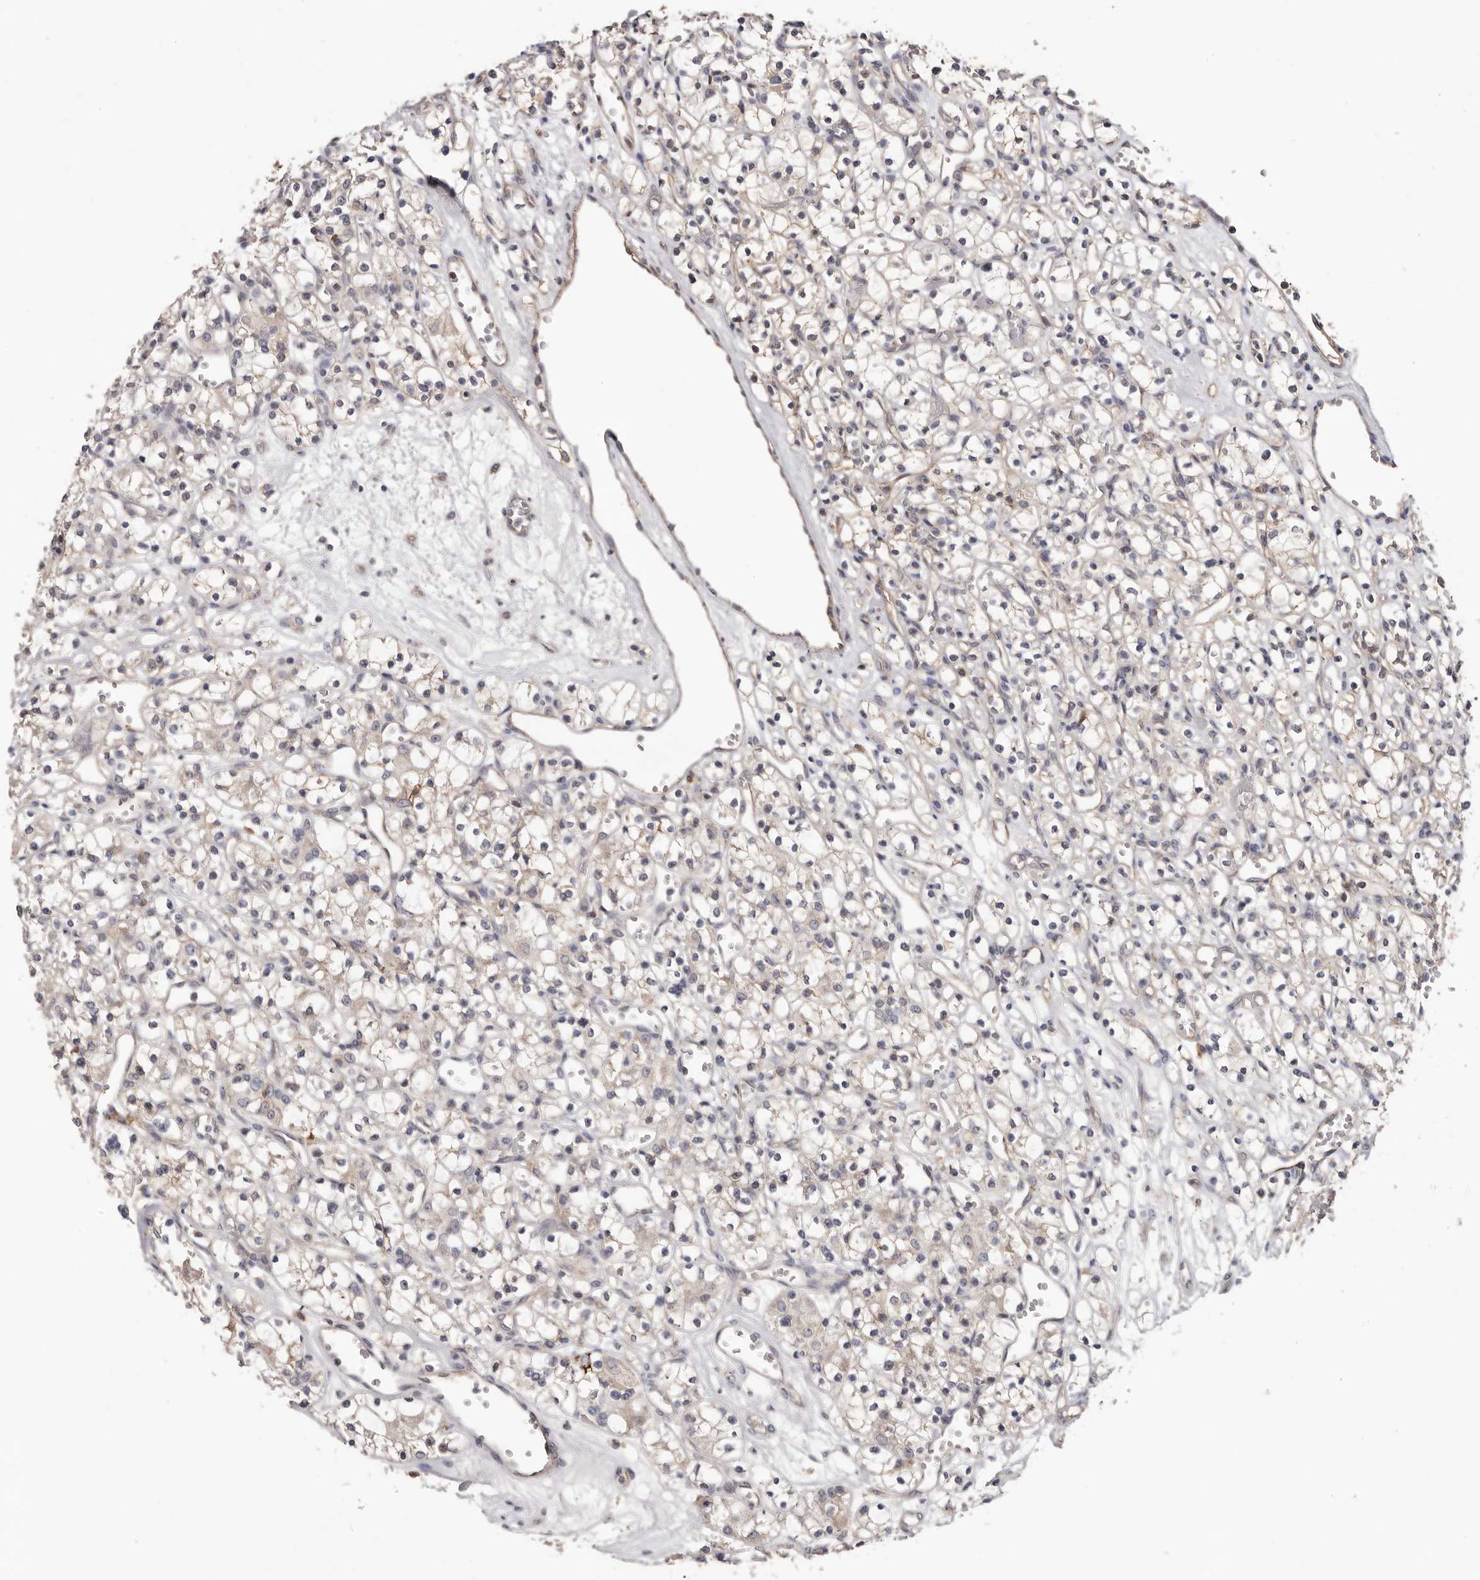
{"staining": {"intensity": "negative", "quantity": "none", "location": "none"}, "tissue": "renal cancer", "cell_type": "Tumor cells", "image_type": "cancer", "snomed": [{"axis": "morphology", "description": "Adenocarcinoma, NOS"}, {"axis": "topography", "description": "Kidney"}], "caption": "Human renal cancer (adenocarcinoma) stained for a protein using immunohistochemistry (IHC) reveals no staining in tumor cells.", "gene": "MMACHC", "patient": {"sex": "female", "age": 59}}